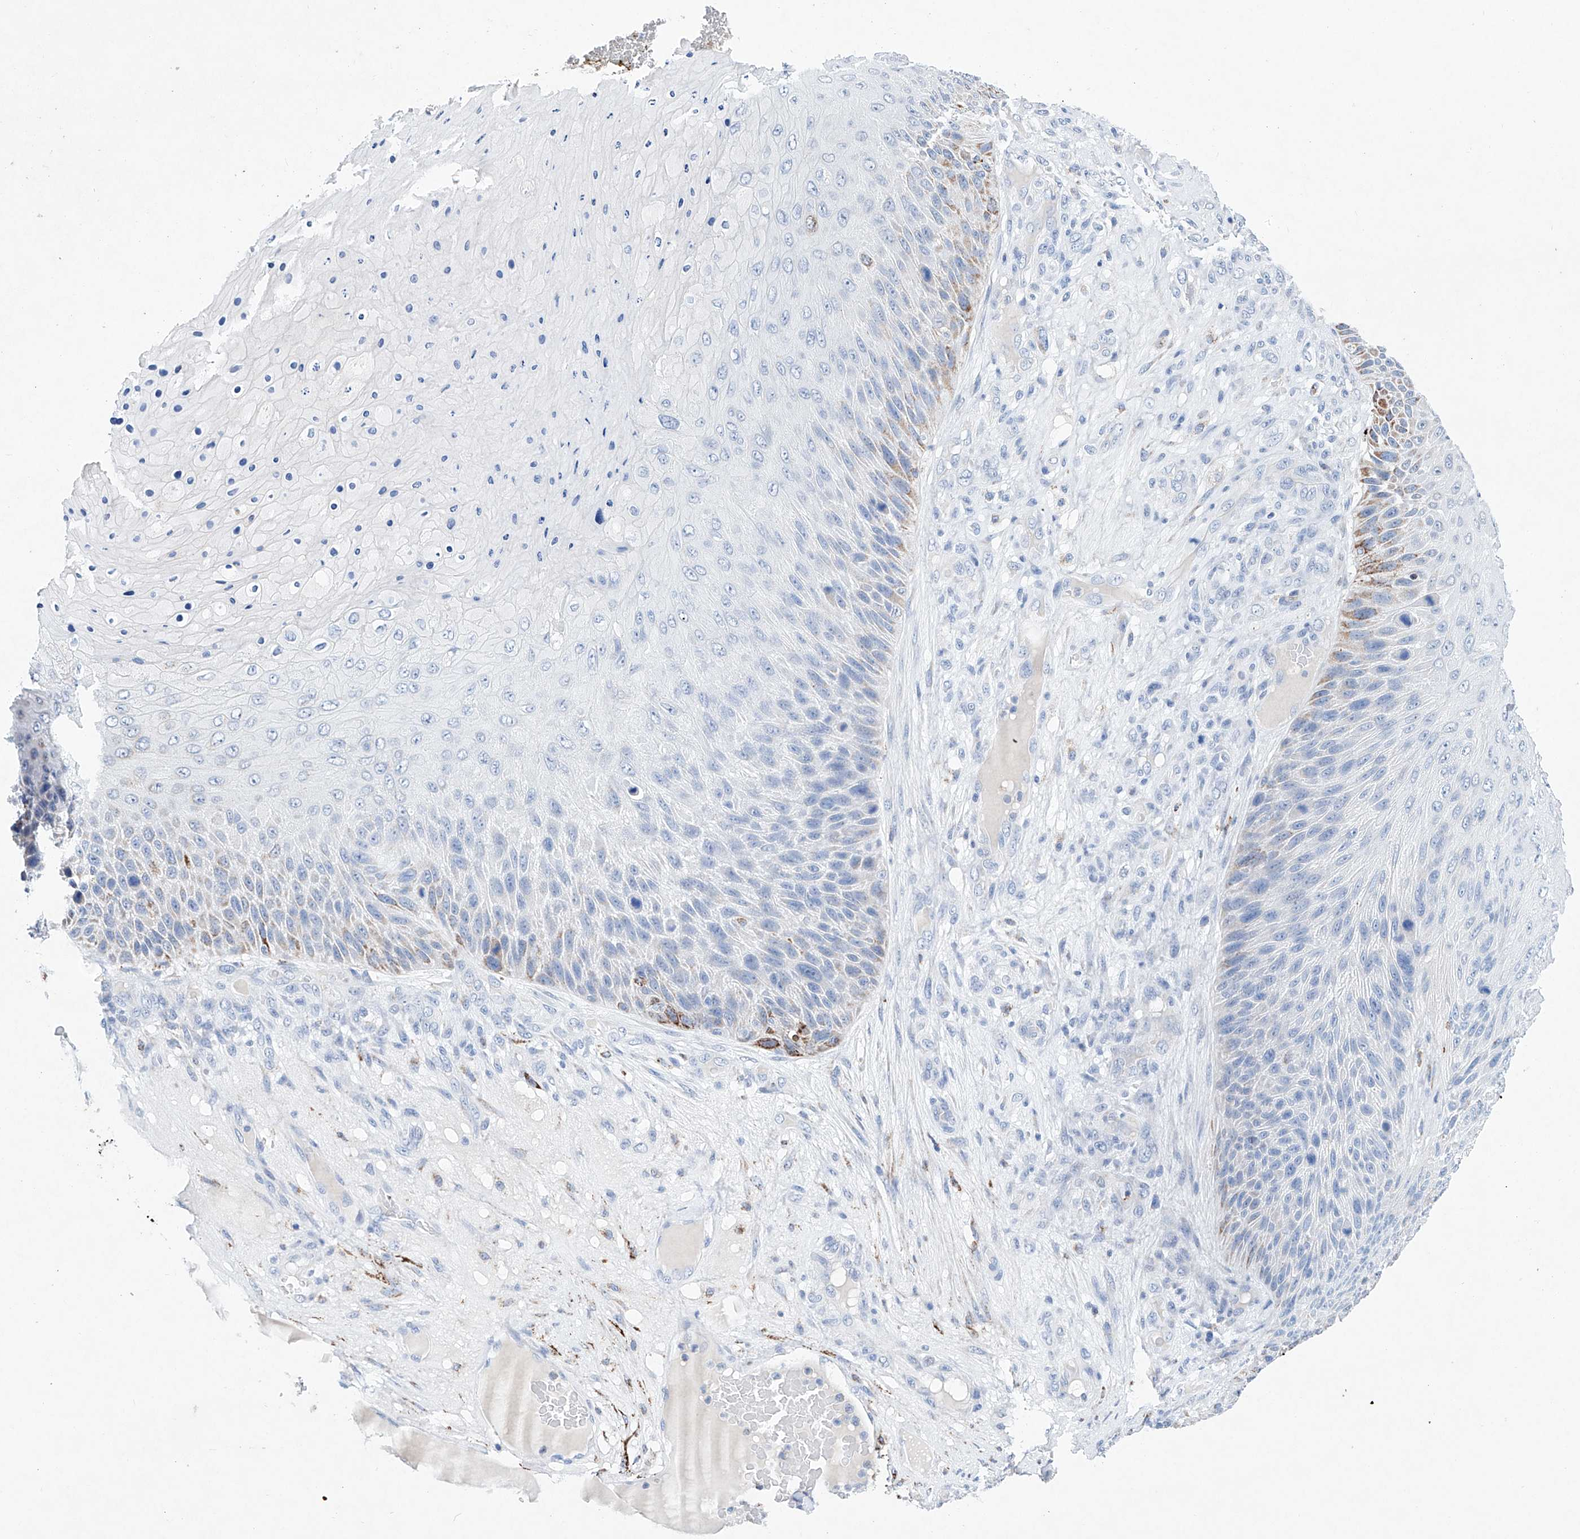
{"staining": {"intensity": "moderate", "quantity": "<25%", "location": "cytoplasmic/membranous"}, "tissue": "skin cancer", "cell_type": "Tumor cells", "image_type": "cancer", "snomed": [{"axis": "morphology", "description": "Squamous cell carcinoma, NOS"}, {"axis": "topography", "description": "Skin"}], "caption": "Immunohistochemistry (IHC) of skin cancer shows low levels of moderate cytoplasmic/membranous positivity in about <25% of tumor cells.", "gene": "NRROS", "patient": {"sex": "female", "age": 88}}